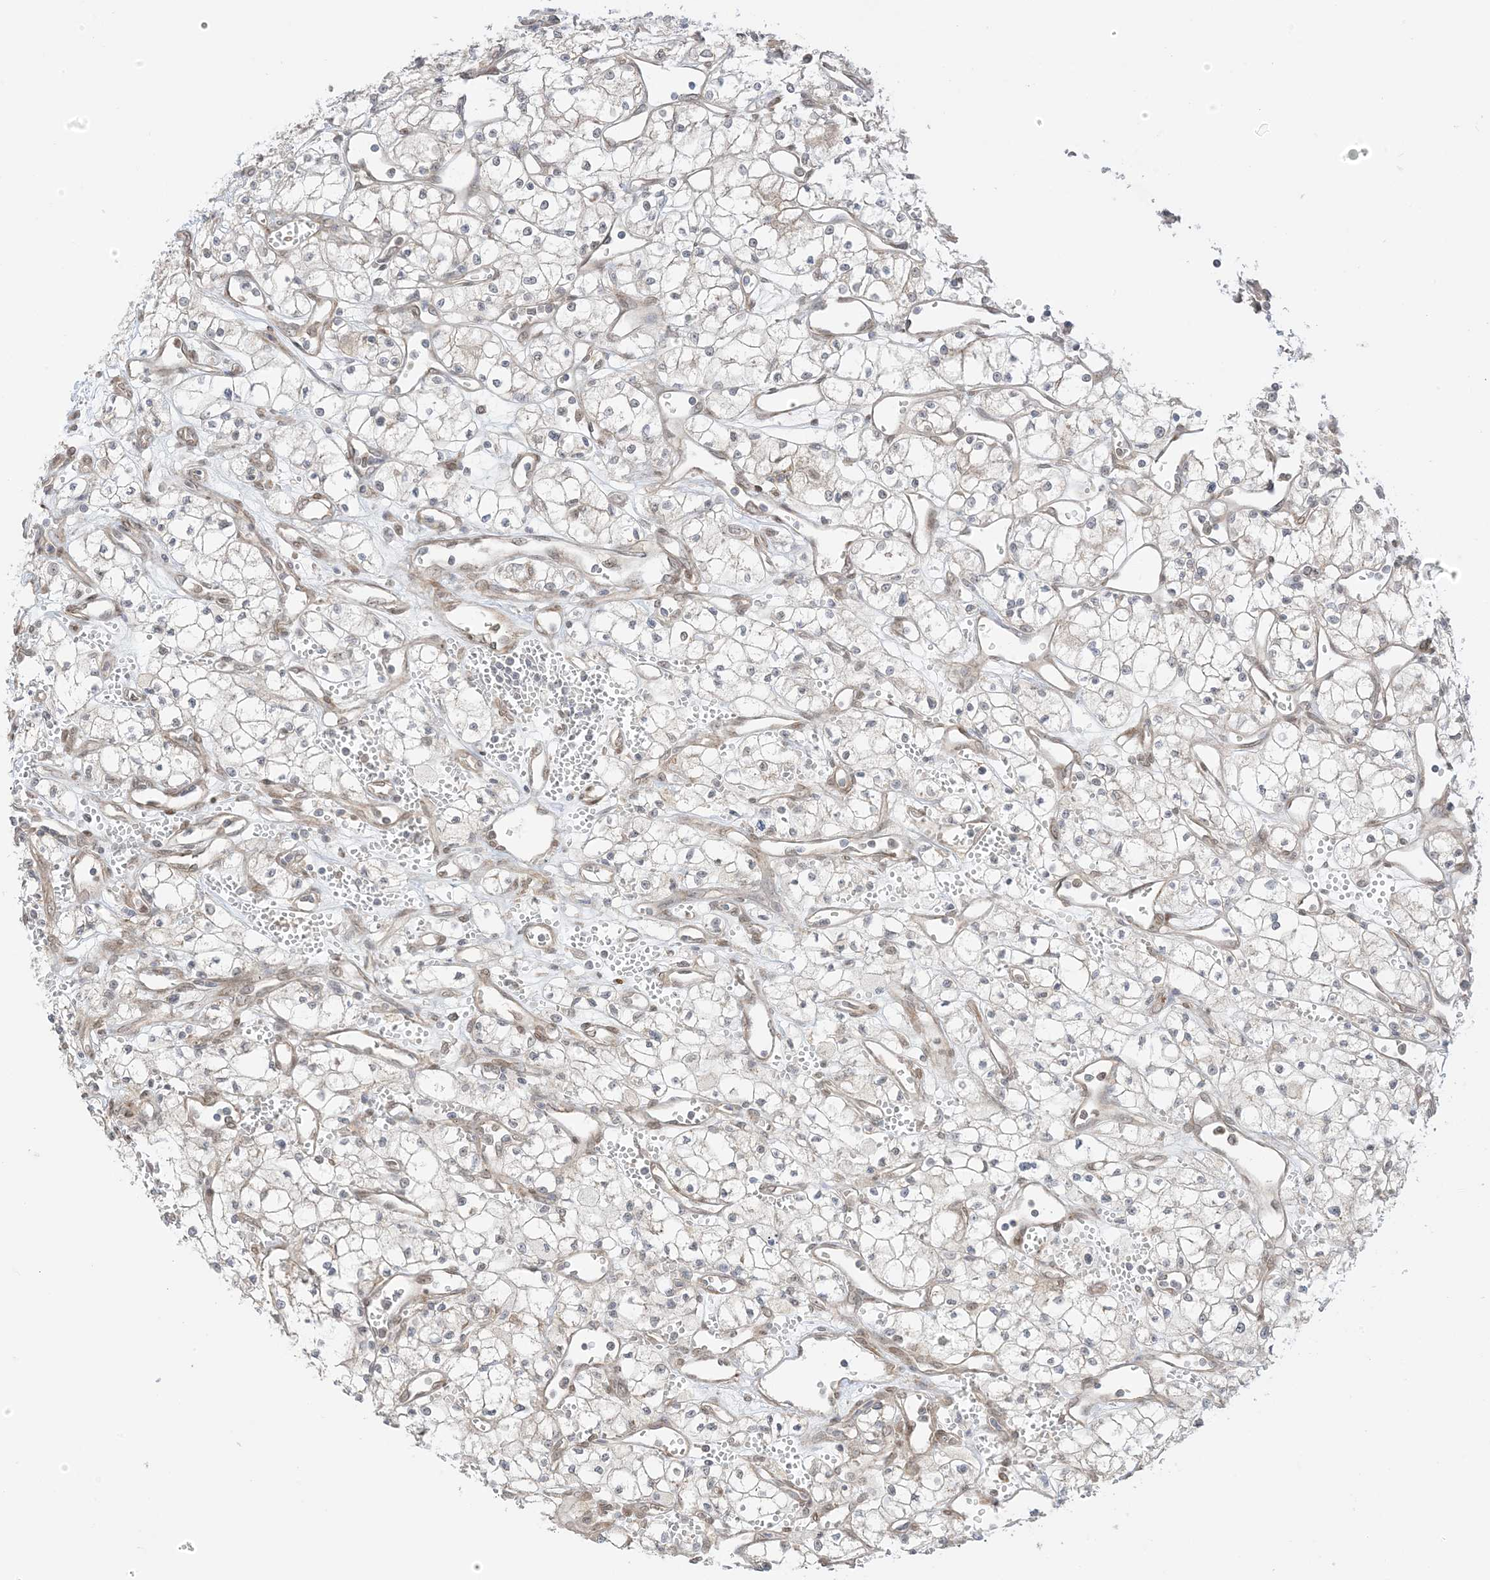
{"staining": {"intensity": "weak", "quantity": "<25%", "location": "cytoplasmic/membranous"}, "tissue": "renal cancer", "cell_type": "Tumor cells", "image_type": "cancer", "snomed": [{"axis": "morphology", "description": "Adenocarcinoma, NOS"}, {"axis": "topography", "description": "Kidney"}], "caption": "Immunohistochemistry (IHC) histopathology image of neoplastic tissue: renal cancer (adenocarcinoma) stained with DAB (3,3'-diaminobenzidine) exhibits no significant protein expression in tumor cells.", "gene": "UBE2E2", "patient": {"sex": "male", "age": 59}}